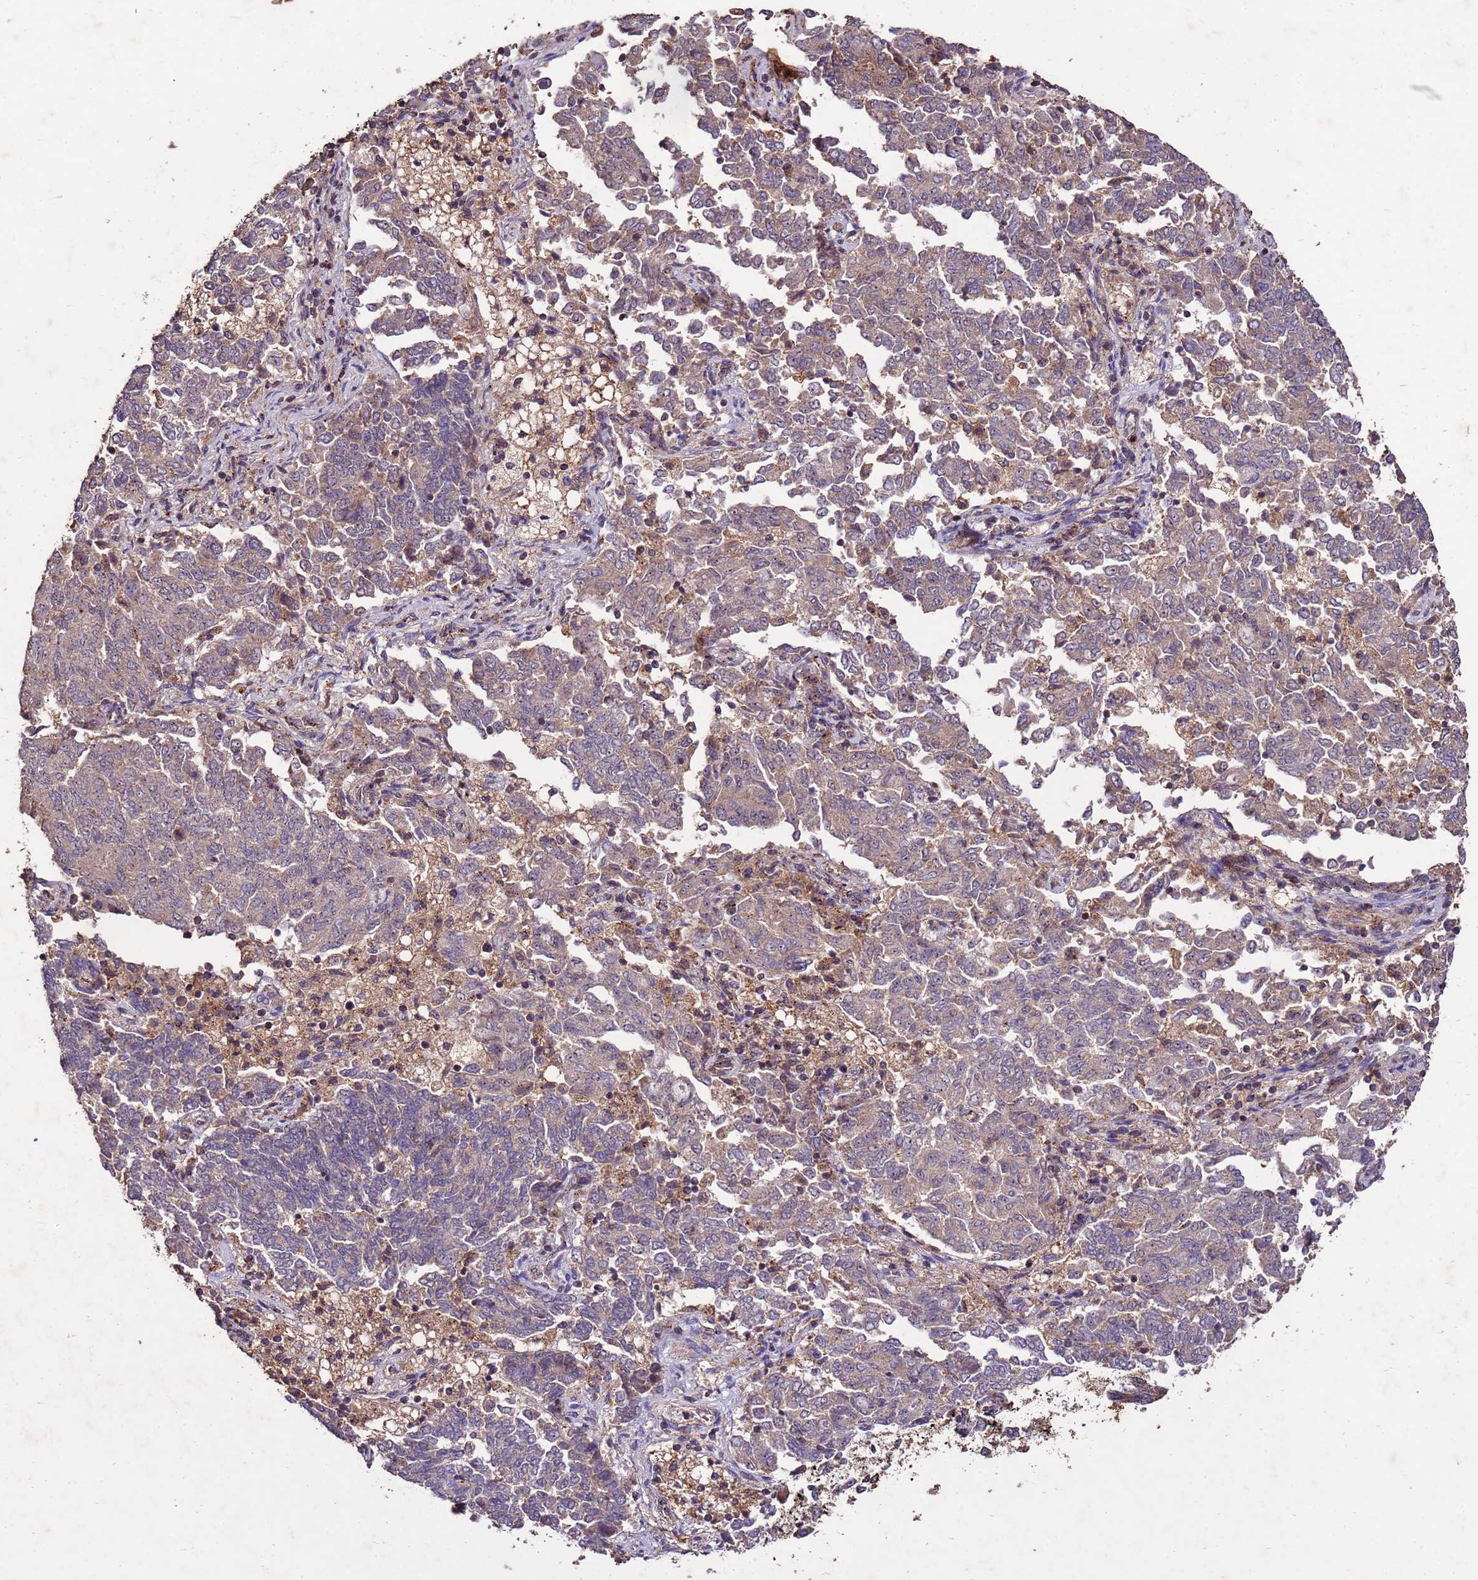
{"staining": {"intensity": "weak", "quantity": ">75%", "location": "cytoplasmic/membranous"}, "tissue": "endometrial cancer", "cell_type": "Tumor cells", "image_type": "cancer", "snomed": [{"axis": "morphology", "description": "Adenocarcinoma, NOS"}, {"axis": "topography", "description": "Endometrium"}], "caption": "Adenocarcinoma (endometrial) stained with DAB (3,3'-diaminobenzidine) immunohistochemistry shows low levels of weak cytoplasmic/membranous positivity in approximately >75% of tumor cells.", "gene": "TOR4A", "patient": {"sex": "female", "age": 80}}